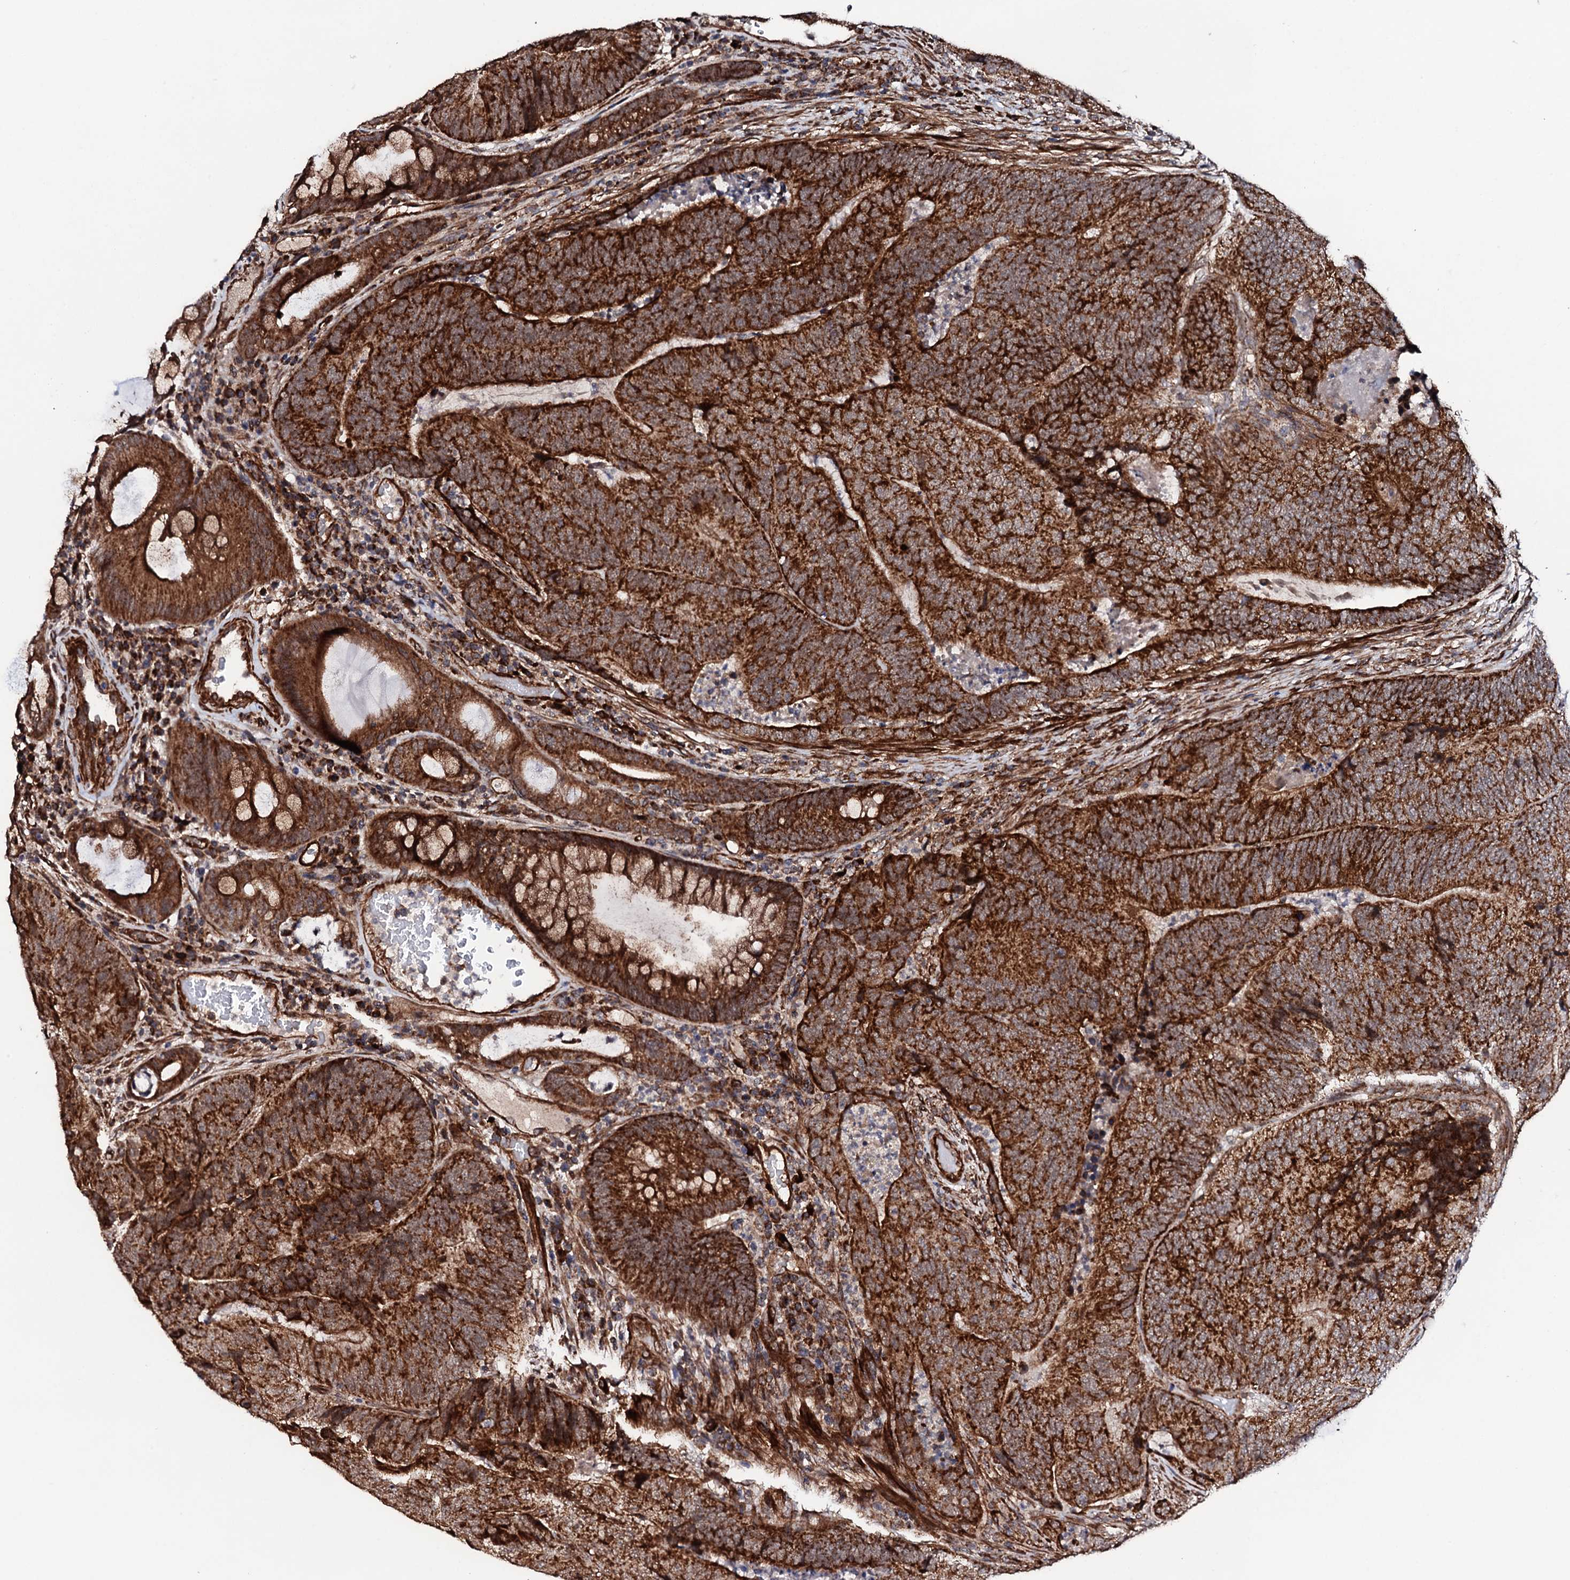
{"staining": {"intensity": "strong", "quantity": ">75%", "location": "cytoplasmic/membranous"}, "tissue": "colorectal cancer", "cell_type": "Tumor cells", "image_type": "cancer", "snomed": [{"axis": "morphology", "description": "Adenocarcinoma, NOS"}, {"axis": "topography", "description": "Colon"}], "caption": "Human adenocarcinoma (colorectal) stained with a protein marker demonstrates strong staining in tumor cells.", "gene": "MTIF3", "patient": {"sex": "female", "age": 67}}